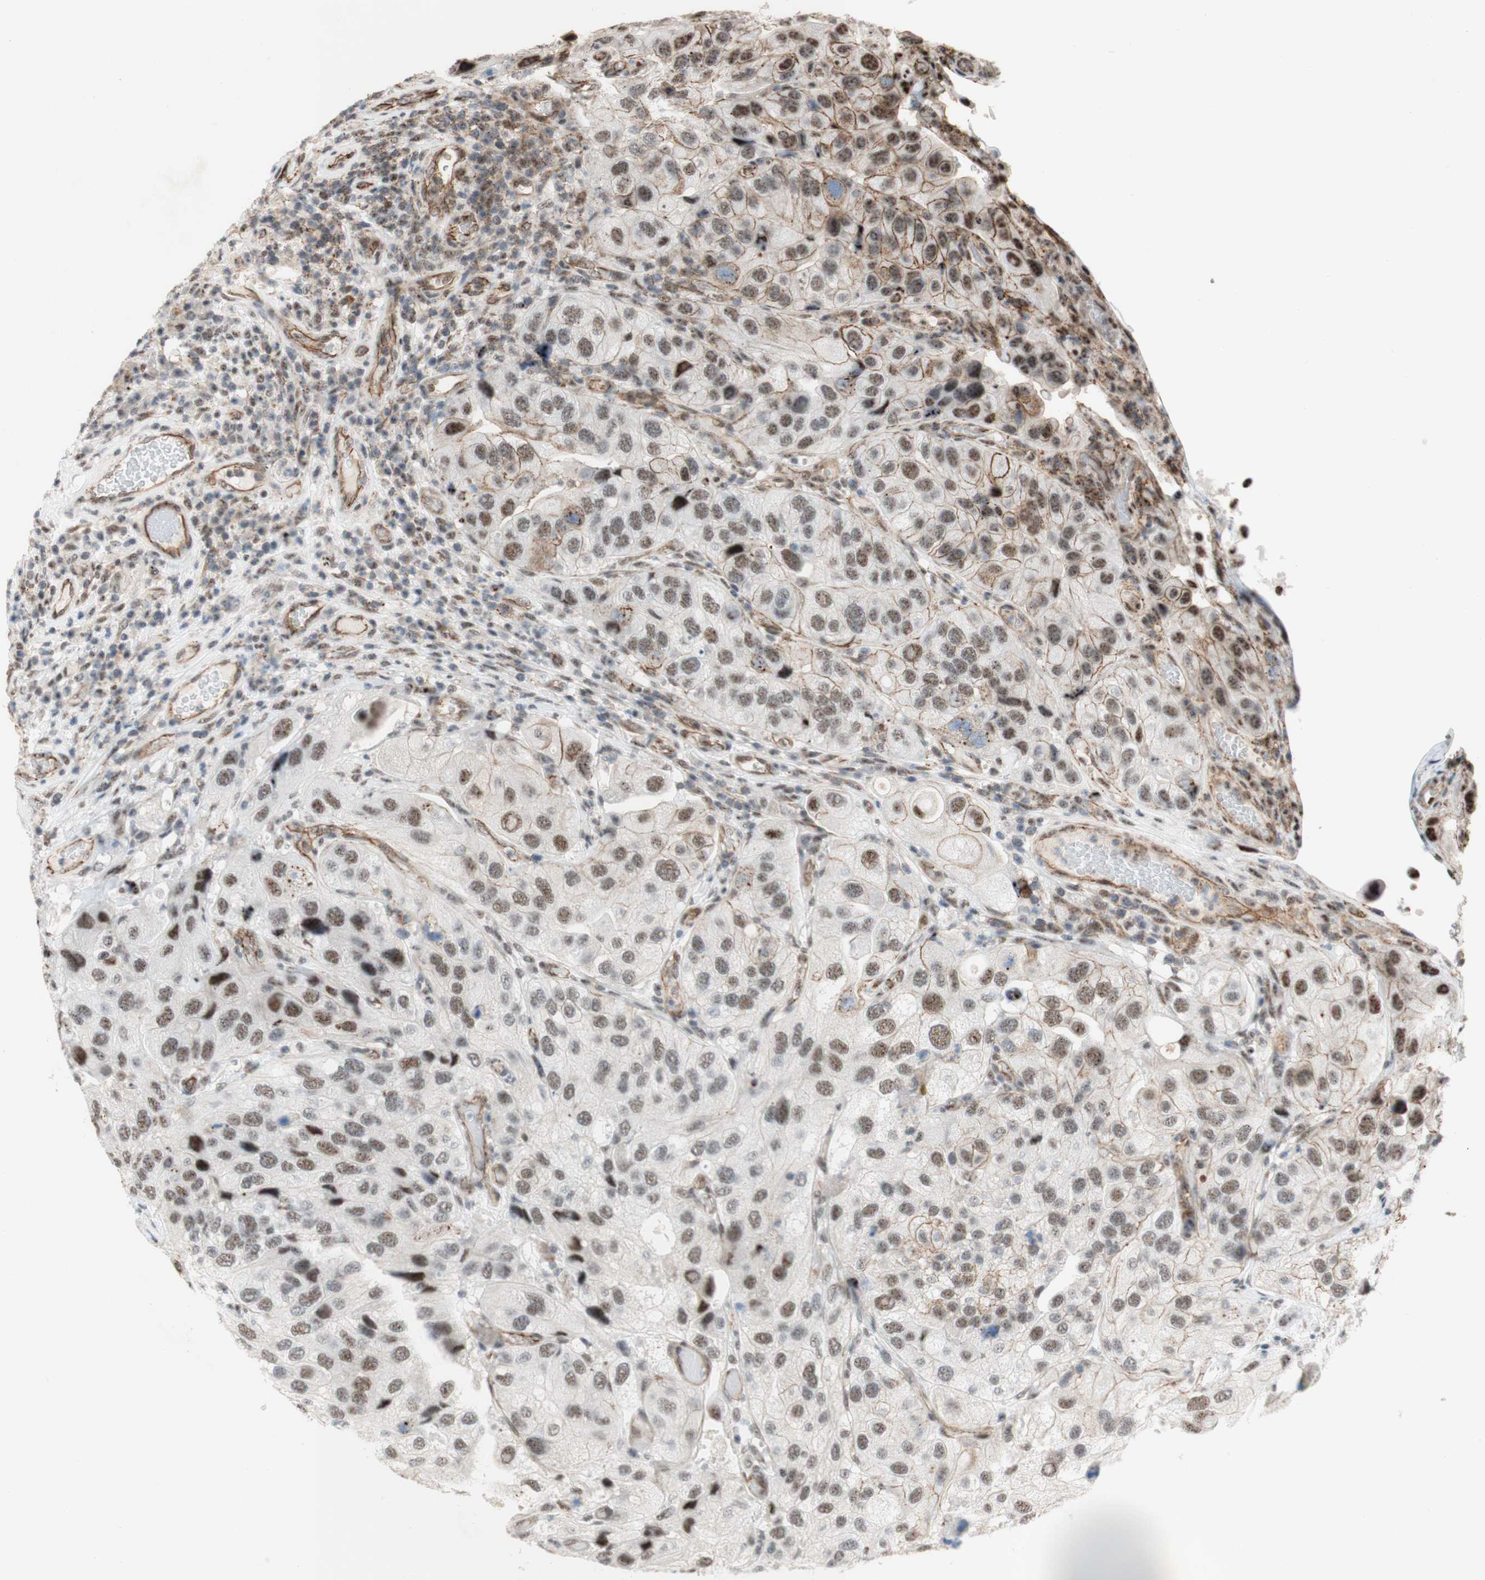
{"staining": {"intensity": "moderate", "quantity": ">75%", "location": "cytoplasmic/membranous,nuclear"}, "tissue": "urothelial cancer", "cell_type": "Tumor cells", "image_type": "cancer", "snomed": [{"axis": "morphology", "description": "Urothelial carcinoma, High grade"}, {"axis": "topography", "description": "Urinary bladder"}], "caption": "The histopathology image shows immunohistochemical staining of high-grade urothelial carcinoma. There is moderate cytoplasmic/membranous and nuclear staining is seen in approximately >75% of tumor cells.", "gene": "SAP18", "patient": {"sex": "female", "age": 64}}